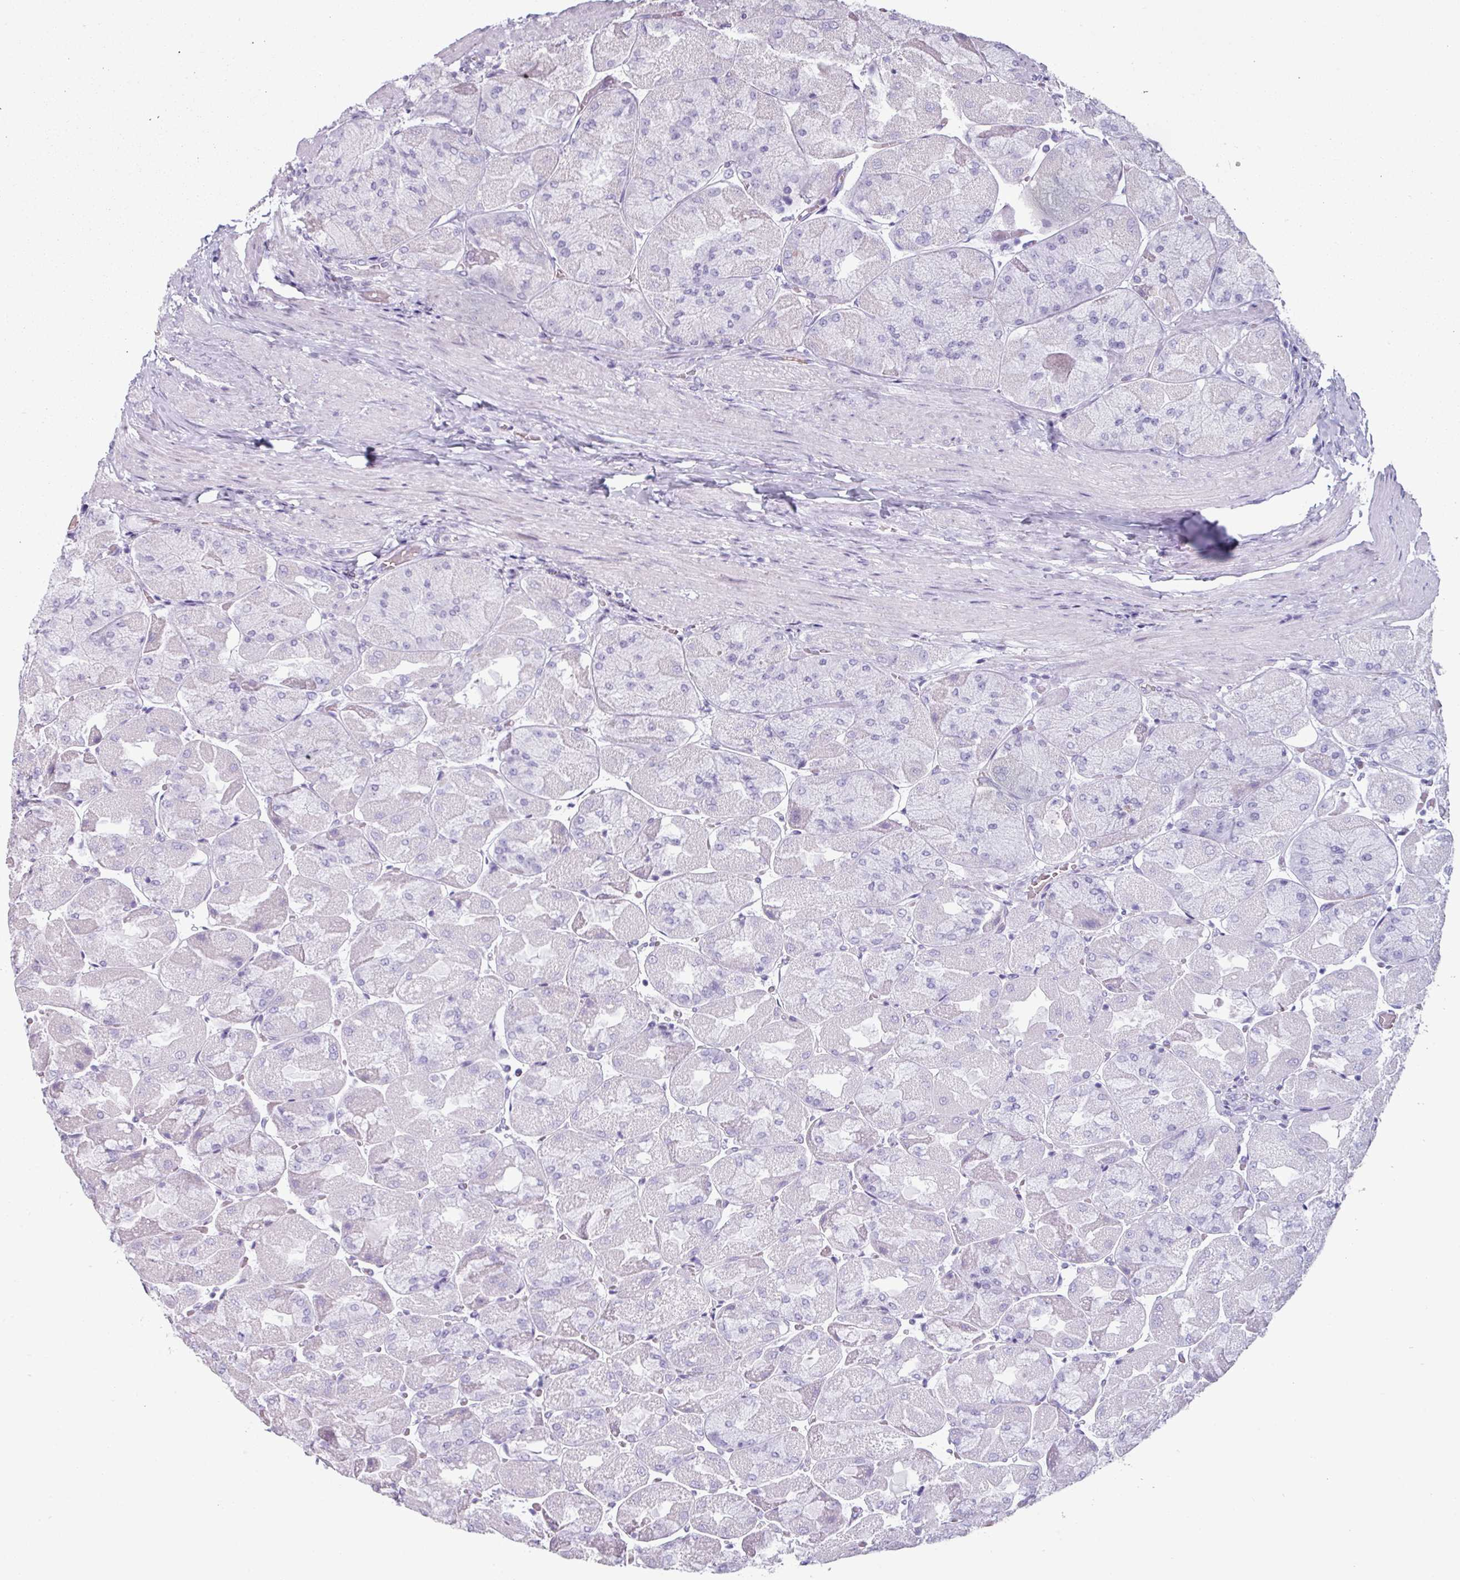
{"staining": {"intensity": "negative", "quantity": "none", "location": "none"}, "tissue": "stomach", "cell_type": "Glandular cells", "image_type": "normal", "snomed": [{"axis": "morphology", "description": "Normal tissue, NOS"}, {"axis": "topography", "description": "Stomach"}], "caption": "Image shows no protein staining in glandular cells of unremarkable stomach. Brightfield microscopy of IHC stained with DAB (3,3'-diaminobenzidine) (brown) and hematoxylin (blue), captured at high magnification.", "gene": "CLCA1", "patient": {"sex": "female", "age": 61}}